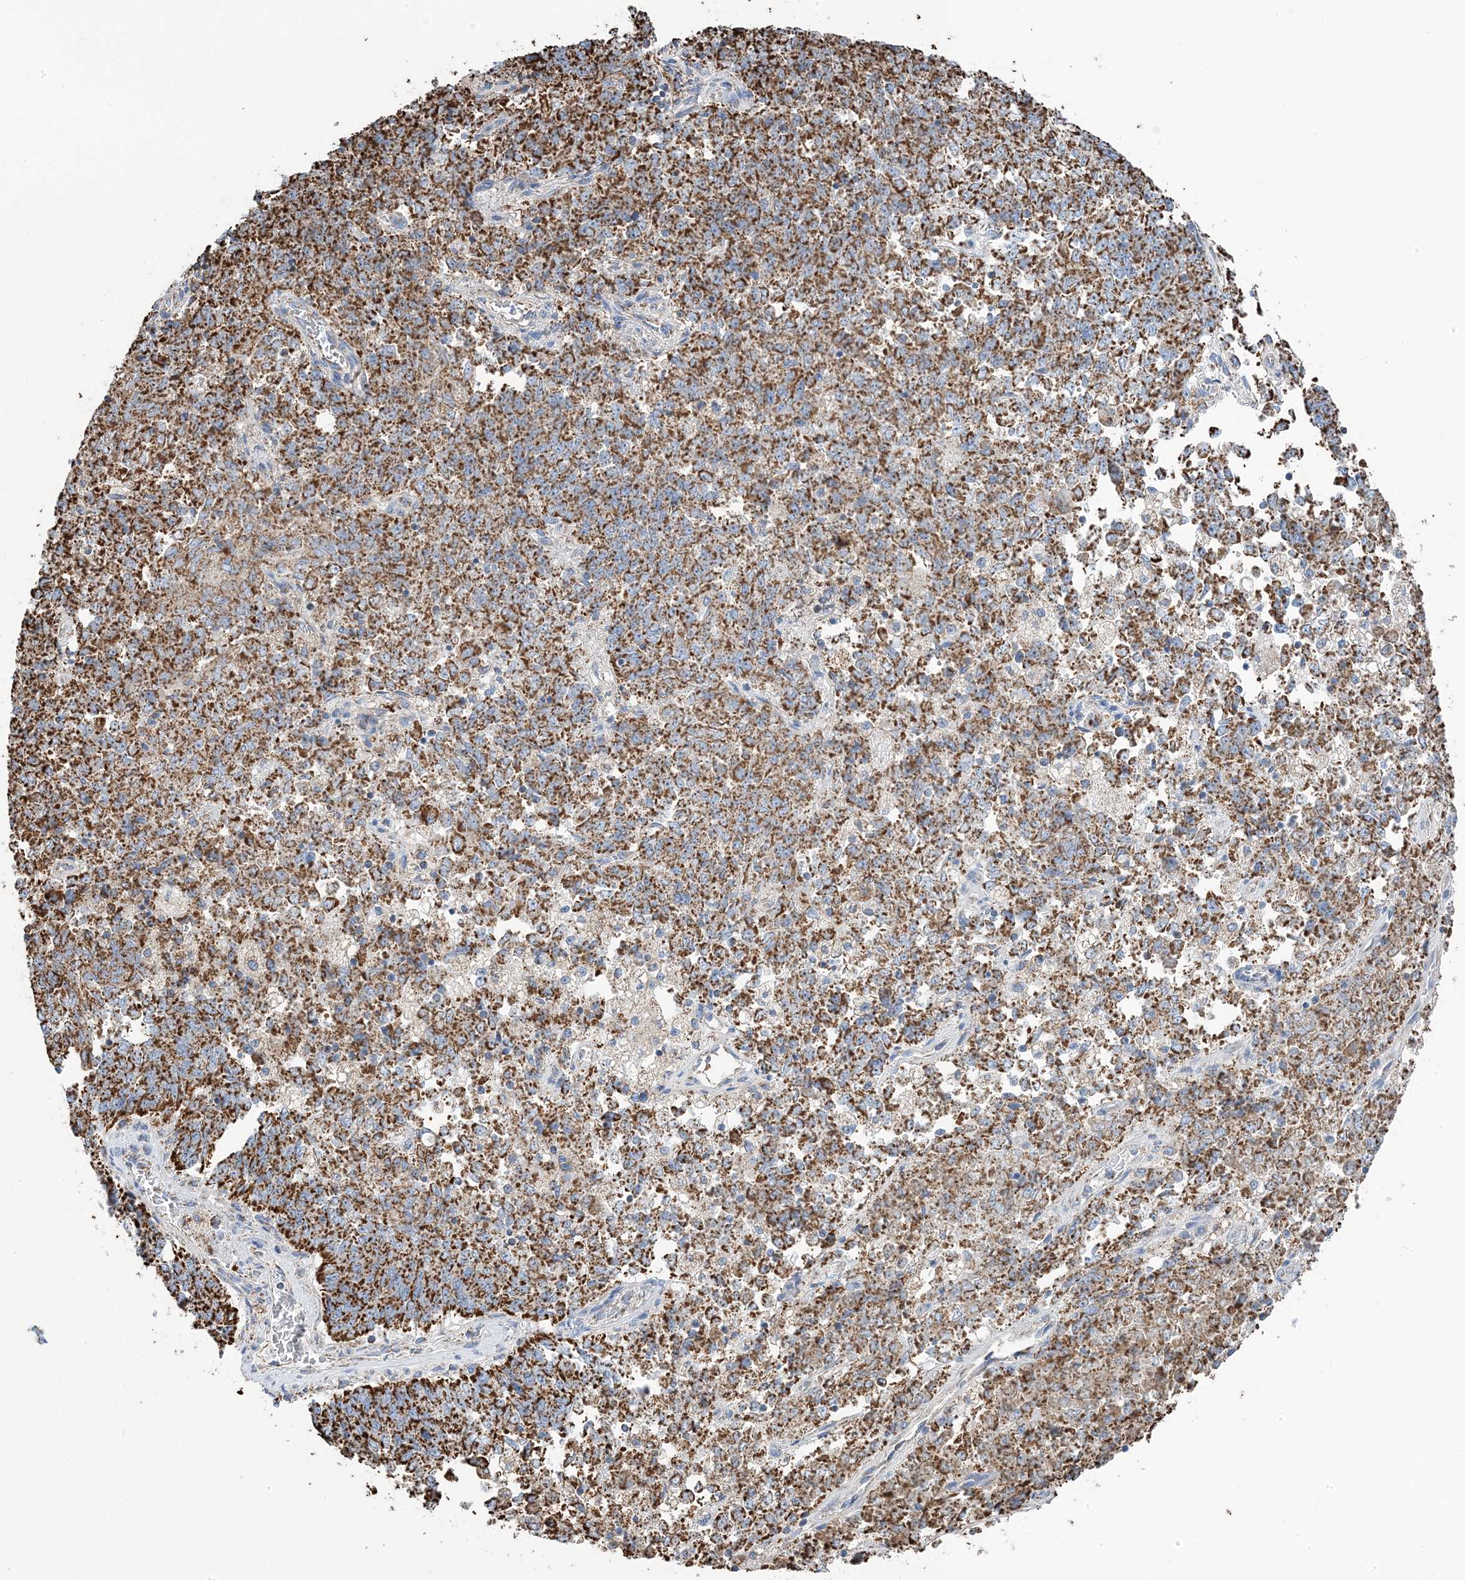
{"staining": {"intensity": "moderate", "quantity": ">75%", "location": "cytoplasmic/membranous"}, "tissue": "endometrial cancer", "cell_type": "Tumor cells", "image_type": "cancer", "snomed": [{"axis": "morphology", "description": "Adenocarcinoma, NOS"}, {"axis": "topography", "description": "Endometrium"}], "caption": "Immunohistochemistry (IHC) histopathology image of human endometrial cancer (adenocarcinoma) stained for a protein (brown), which reveals medium levels of moderate cytoplasmic/membranous staining in about >75% of tumor cells.", "gene": "GTPBP8", "patient": {"sex": "female", "age": 80}}